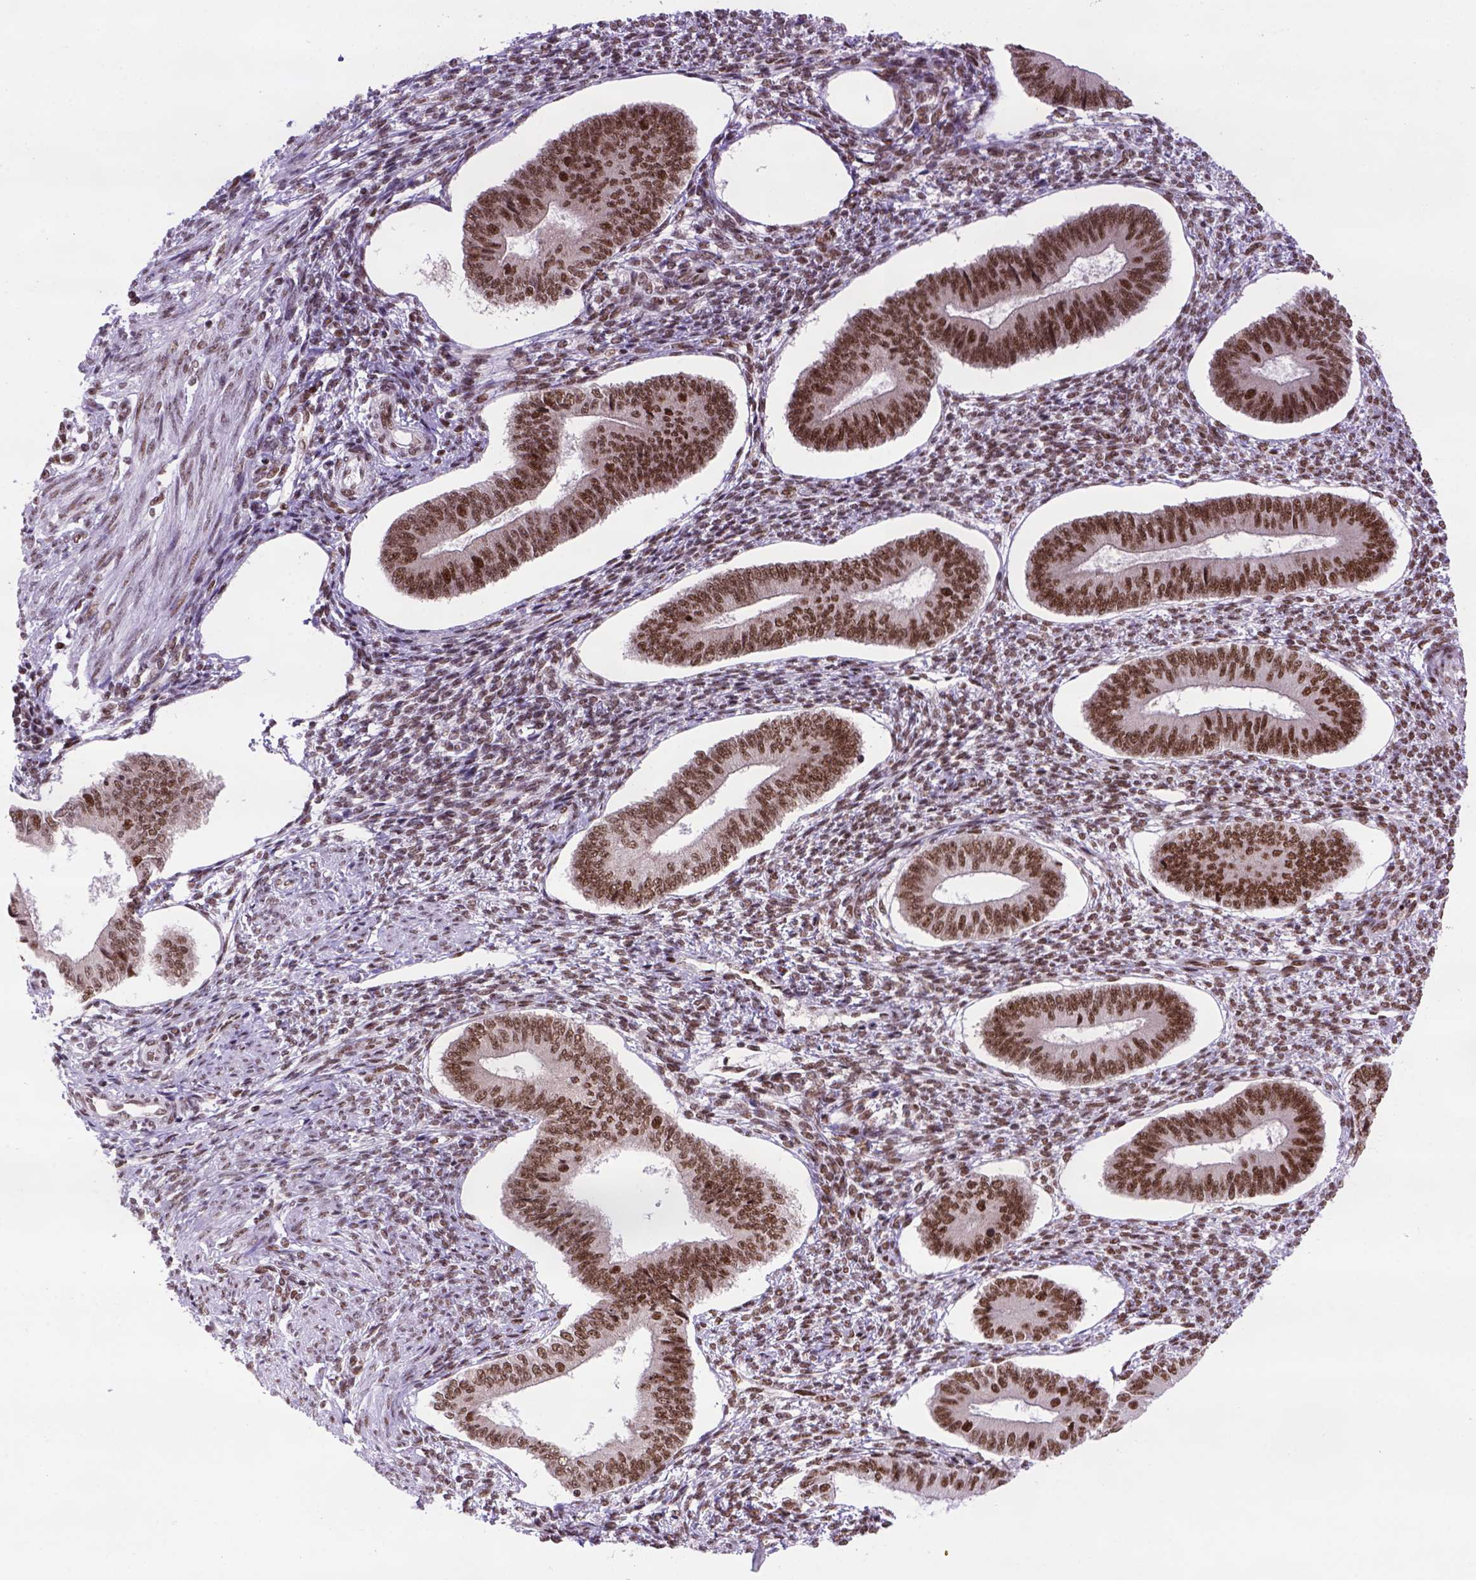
{"staining": {"intensity": "moderate", "quantity": ">75%", "location": "nuclear"}, "tissue": "endometrium", "cell_type": "Cells in endometrial stroma", "image_type": "normal", "snomed": [{"axis": "morphology", "description": "Normal tissue, NOS"}, {"axis": "topography", "description": "Endometrium"}], "caption": "The photomicrograph exhibits staining of benign endometrium, revealing moderate nuclear protein staining (brown color) within cells in endometrial stroma. The staining is performed using DAB (3,3'-diaminobenzidine) brown chromogen to label protein expression. The nuclei are counter-stained blue using hematoxylin.", "gene": "NSMCE2", "patient": {"sex": "female", "age": 42}}